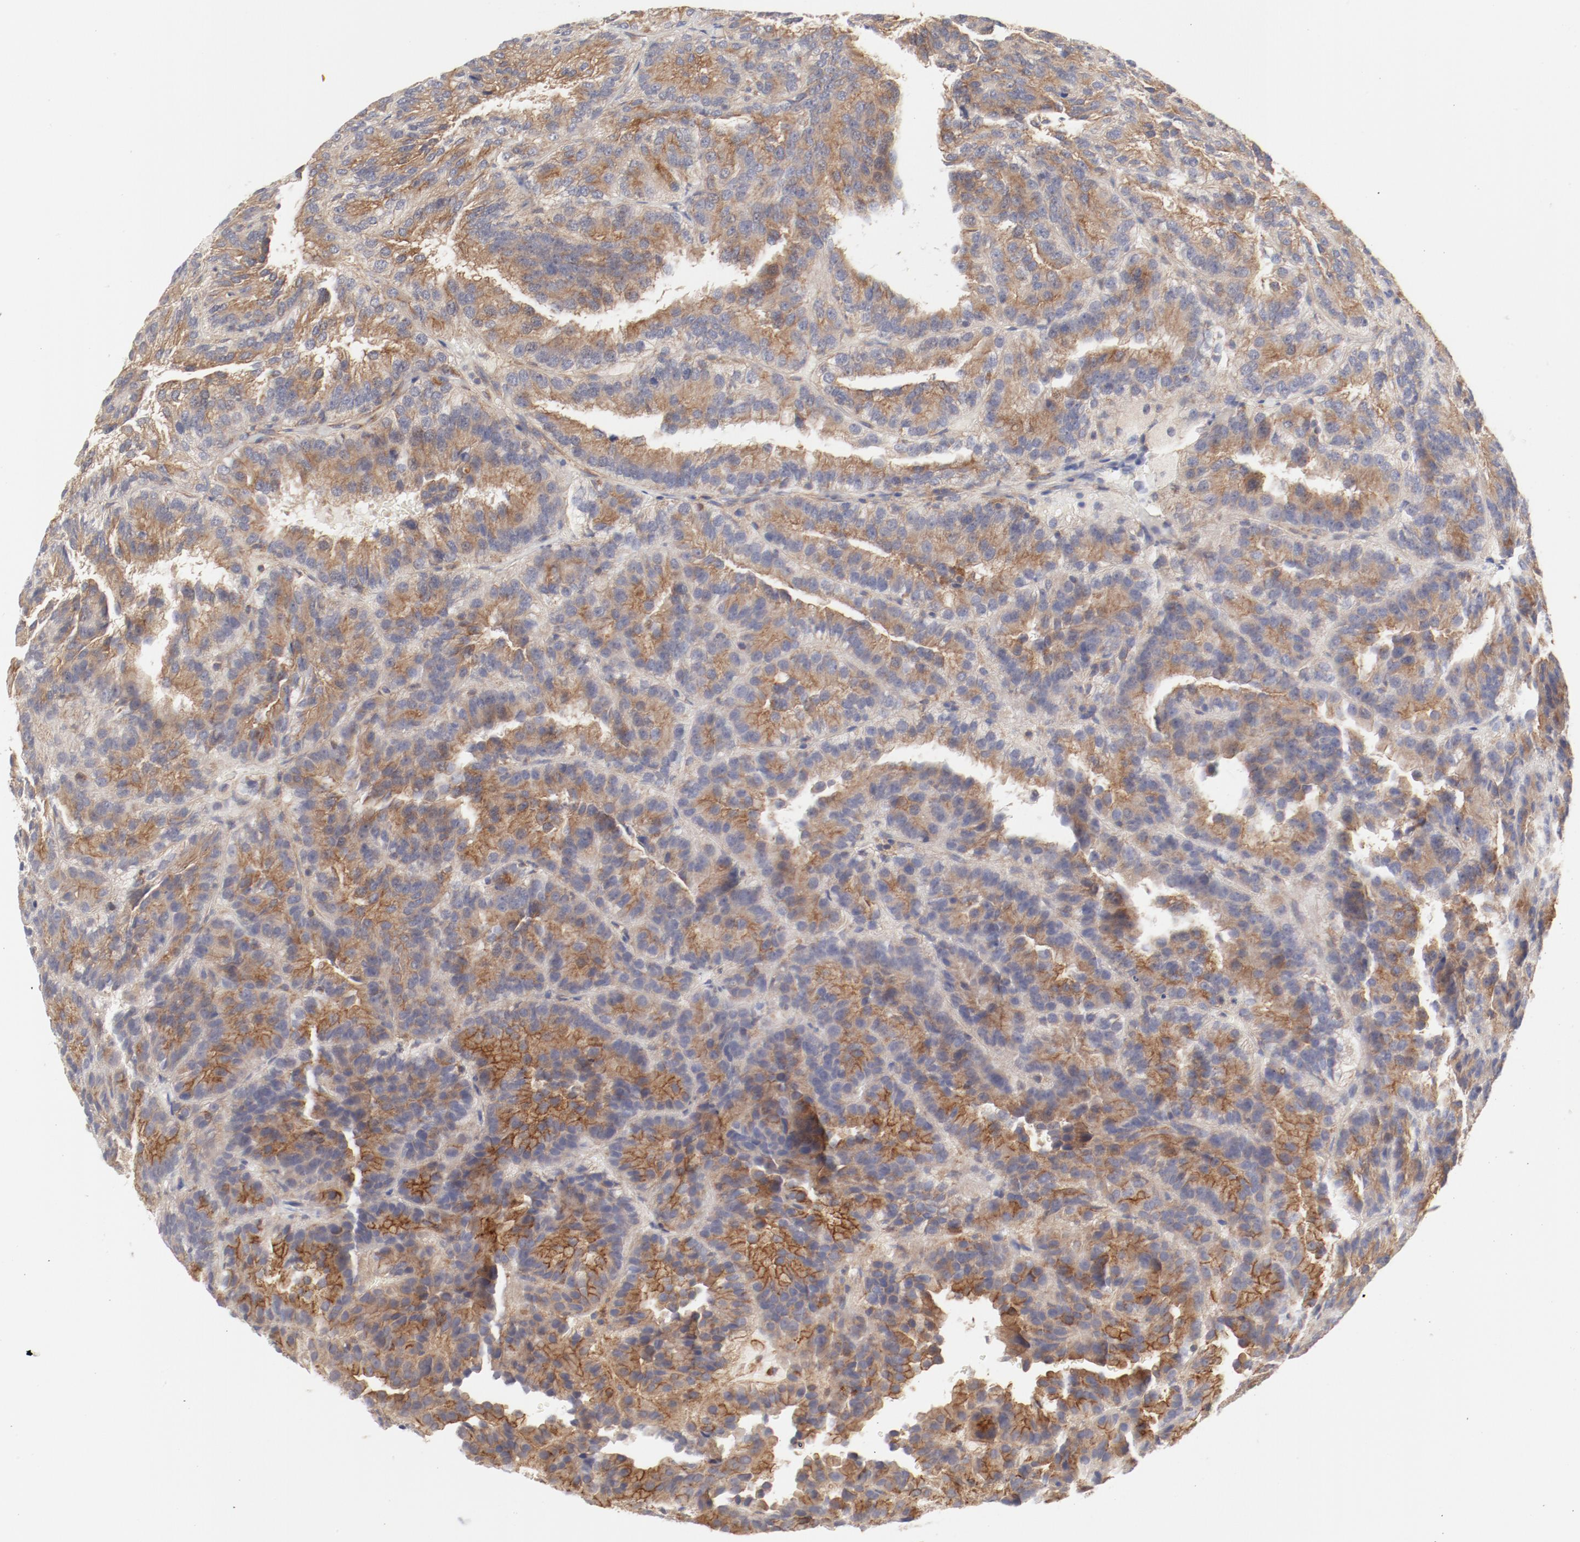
{"staining": {"intensity": "moderate", "quantity": ">75%", "location": "cytoplasmic/membranous"}, "tissue": "renal cancer", "cell_type": "Tumor cells", "image_type": "cancer", "snomed": [{"axis": "morphology", "description": "Adenocarcinoma, NOS"}, {"axis": "topography", "description": "Kidney"}], "caption": "Human renal cancer (adenocarcinoma) stained for a protein (brown) demonstrates moderate cytoplasmic/membranous positive staining in approximately >75% of tumor cells.", "gene": "AP2A1", "patient": {"sex": "male", "age": 46}}